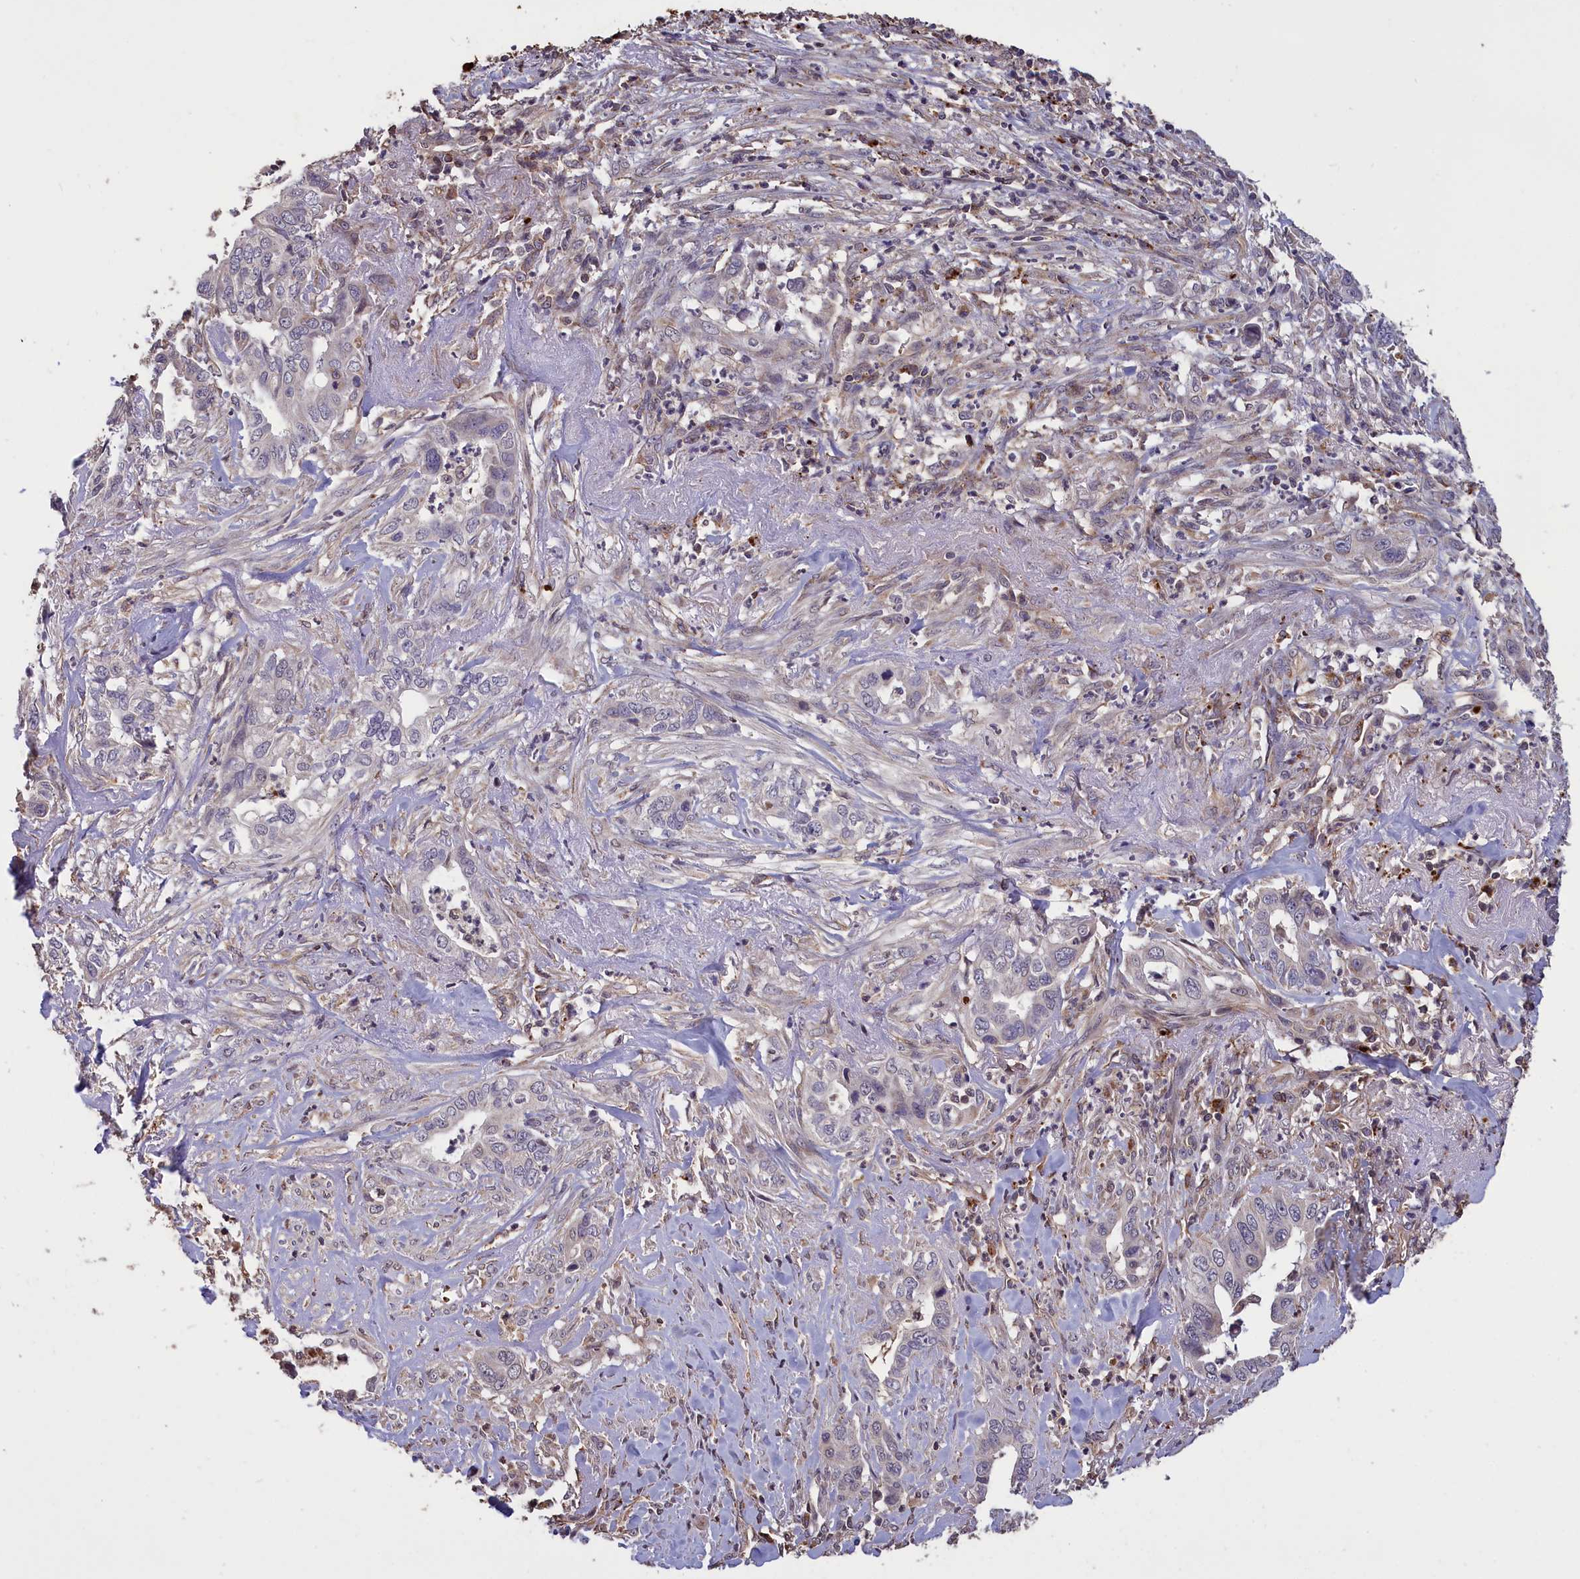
{"staining": {"intensity": "negative", "quantity": "none", "location": "none"}, "tissue": "liver cancer", "cell_type": "Tumor cells", "image_type": "cancer", "snomed": [{"axis": "morphology", "description": "Cholangiocarcinoma"}, {"axis": "topography", "description": "Liver"}], "caption": "Immunohistochemical staining of human cholangiocarcinoma (liver) shows no significant expression in tumor cells.", "gene": "CLRN2", "patient": {"sex": "female", "age": 79}}